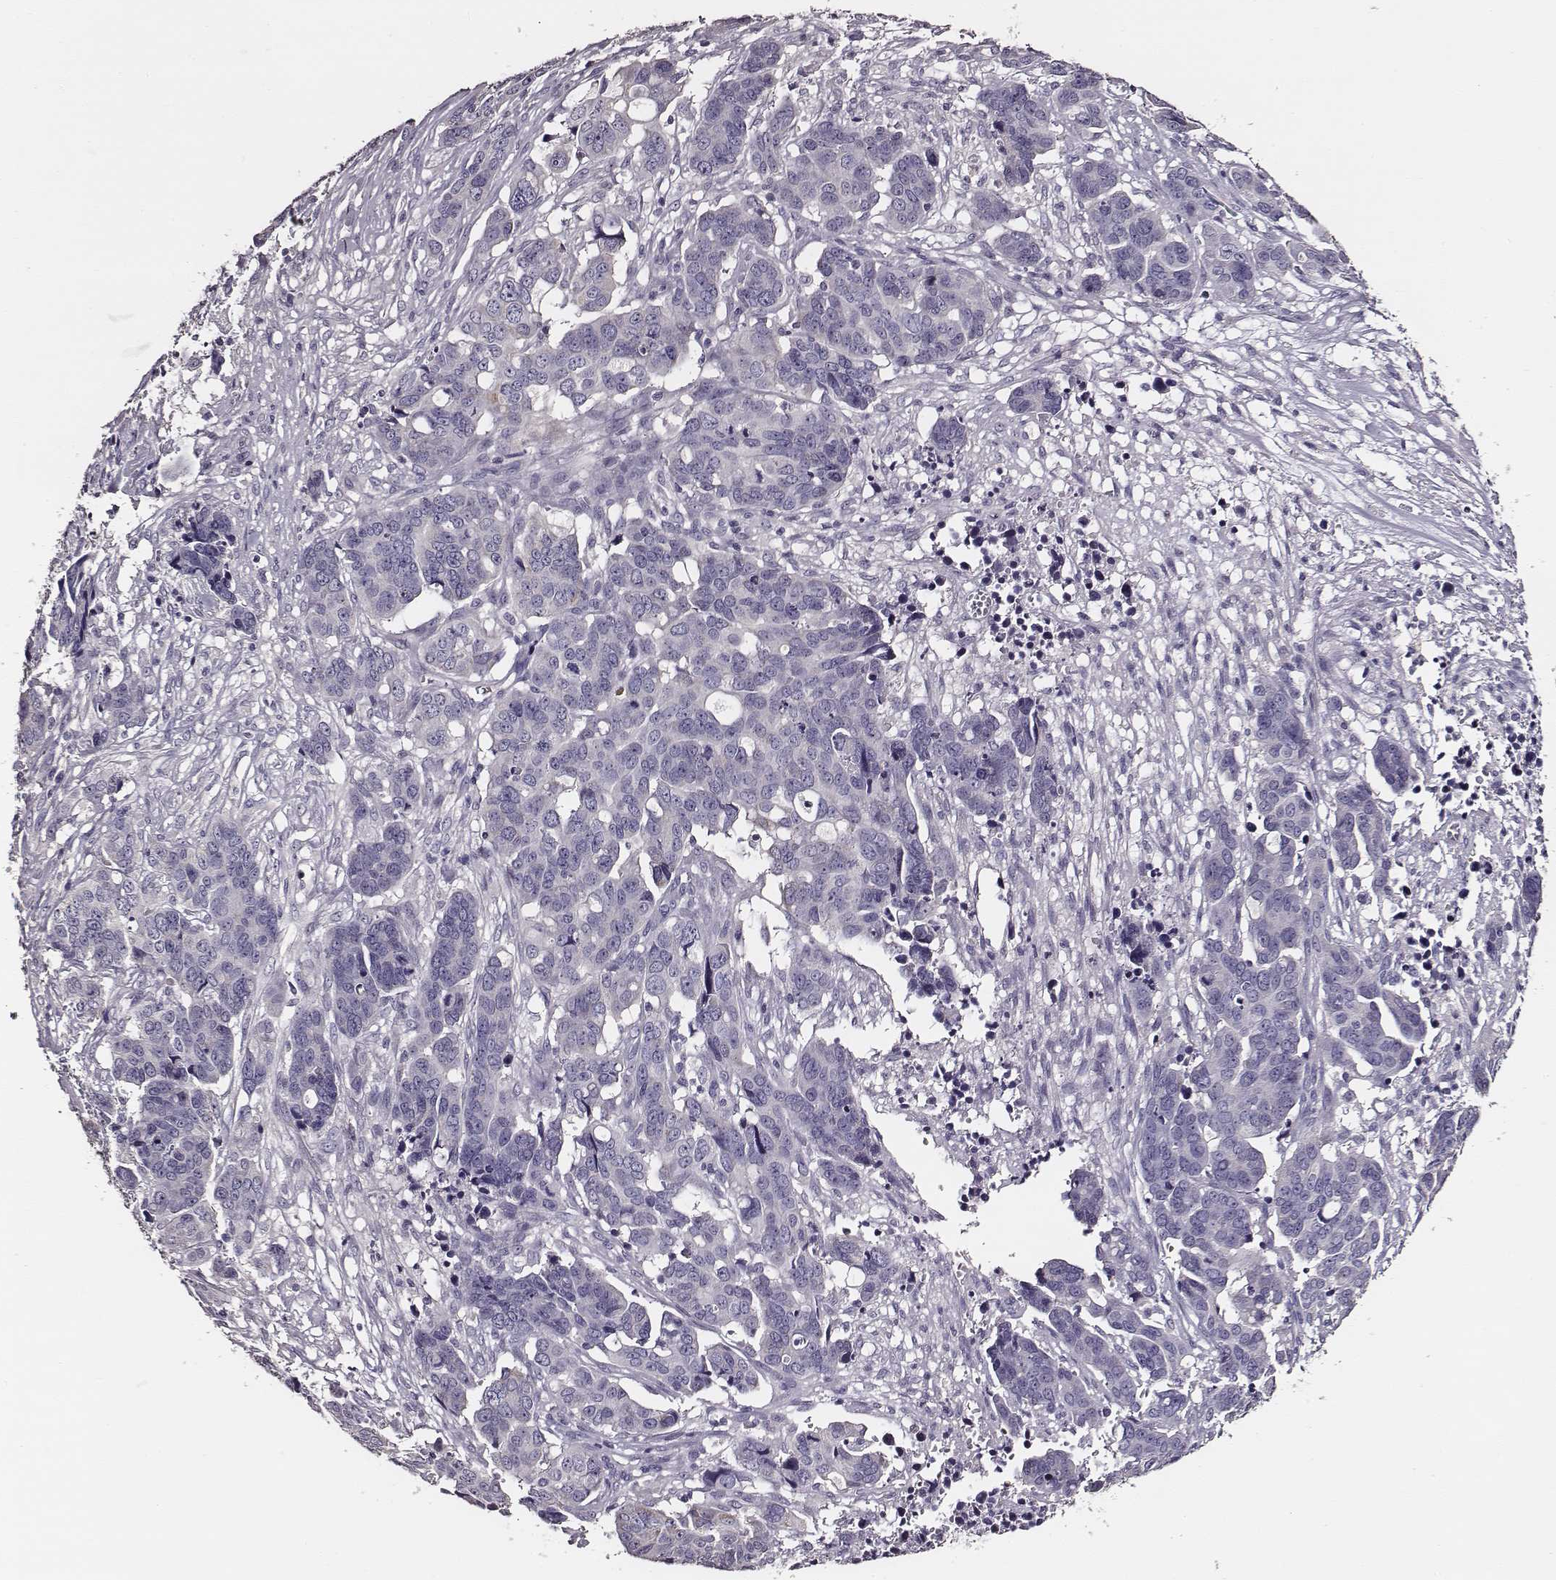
{"staining": {"intensity": "negative", "quantity": "none", "location": "none"}, "tissue": "ovarian cancer", "cell_type": "Tumor cells", "image_type": "cancer", "snomed": [{"axis": "morphology", "description": "Carcinoma, endometroid"}, {"axis": "topography", "description": "Ovary"}], "caption": "This is an IHC histopathology image of ovarian cancer. There is no expression in tumor cells.", "gene": "AADAT", "patient": {"sex": "female", "age": 78}}